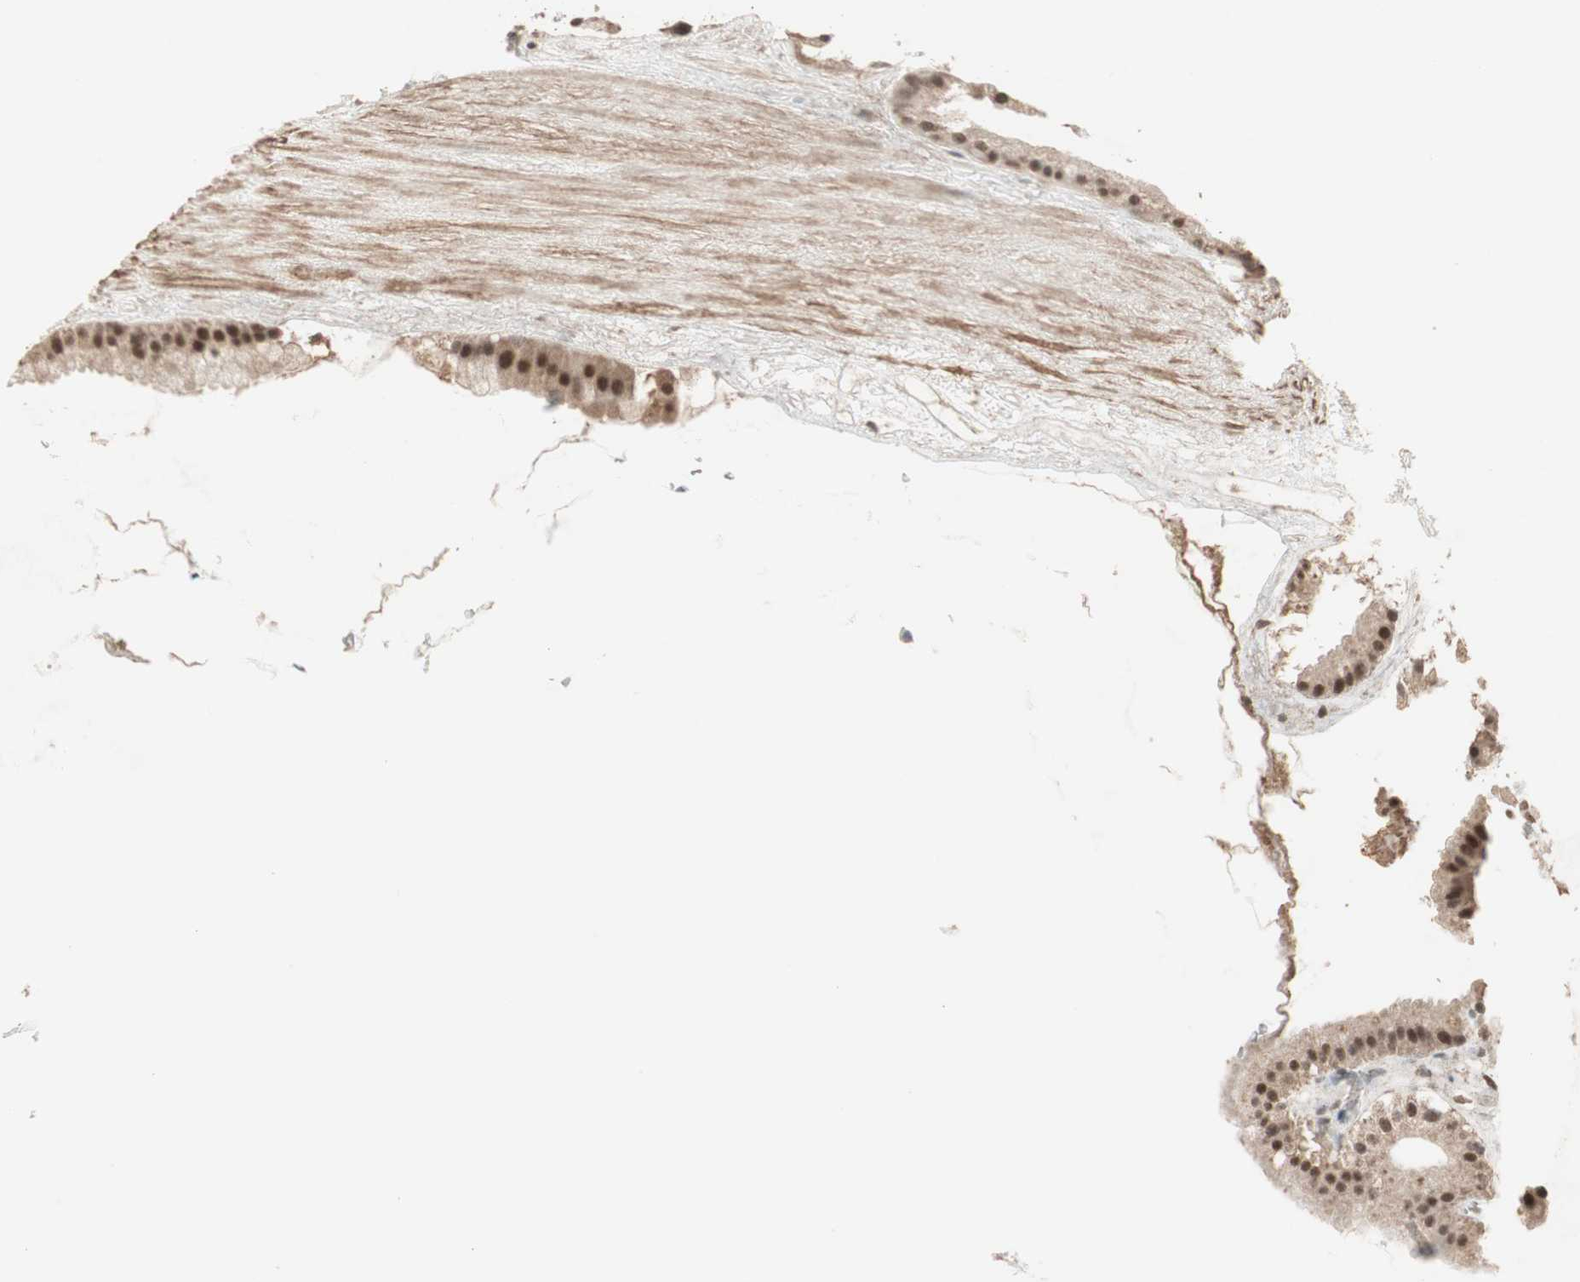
{"staining": {"intensity": "strong", "quantity": ">75%", "location": "nuclear"}, "tissue": "gallbladder", "cell_type": "Glandular cells", "image_type": "normal", "snomed": [{"axis": "morphology", "description": "Normal tissue, NOS"}, {"axis": "topography", "description": "Gallbladder"}], "caption": "Gallbladder was stained to show a protein in brown. There is high levels of strong nuclear expression in approximately >75% of glandular cells. The protein is shown in brown color, while the nuclei are stained blue.", "gene": "ZHX2", "patient": {"sex": "female", "age": 64}}